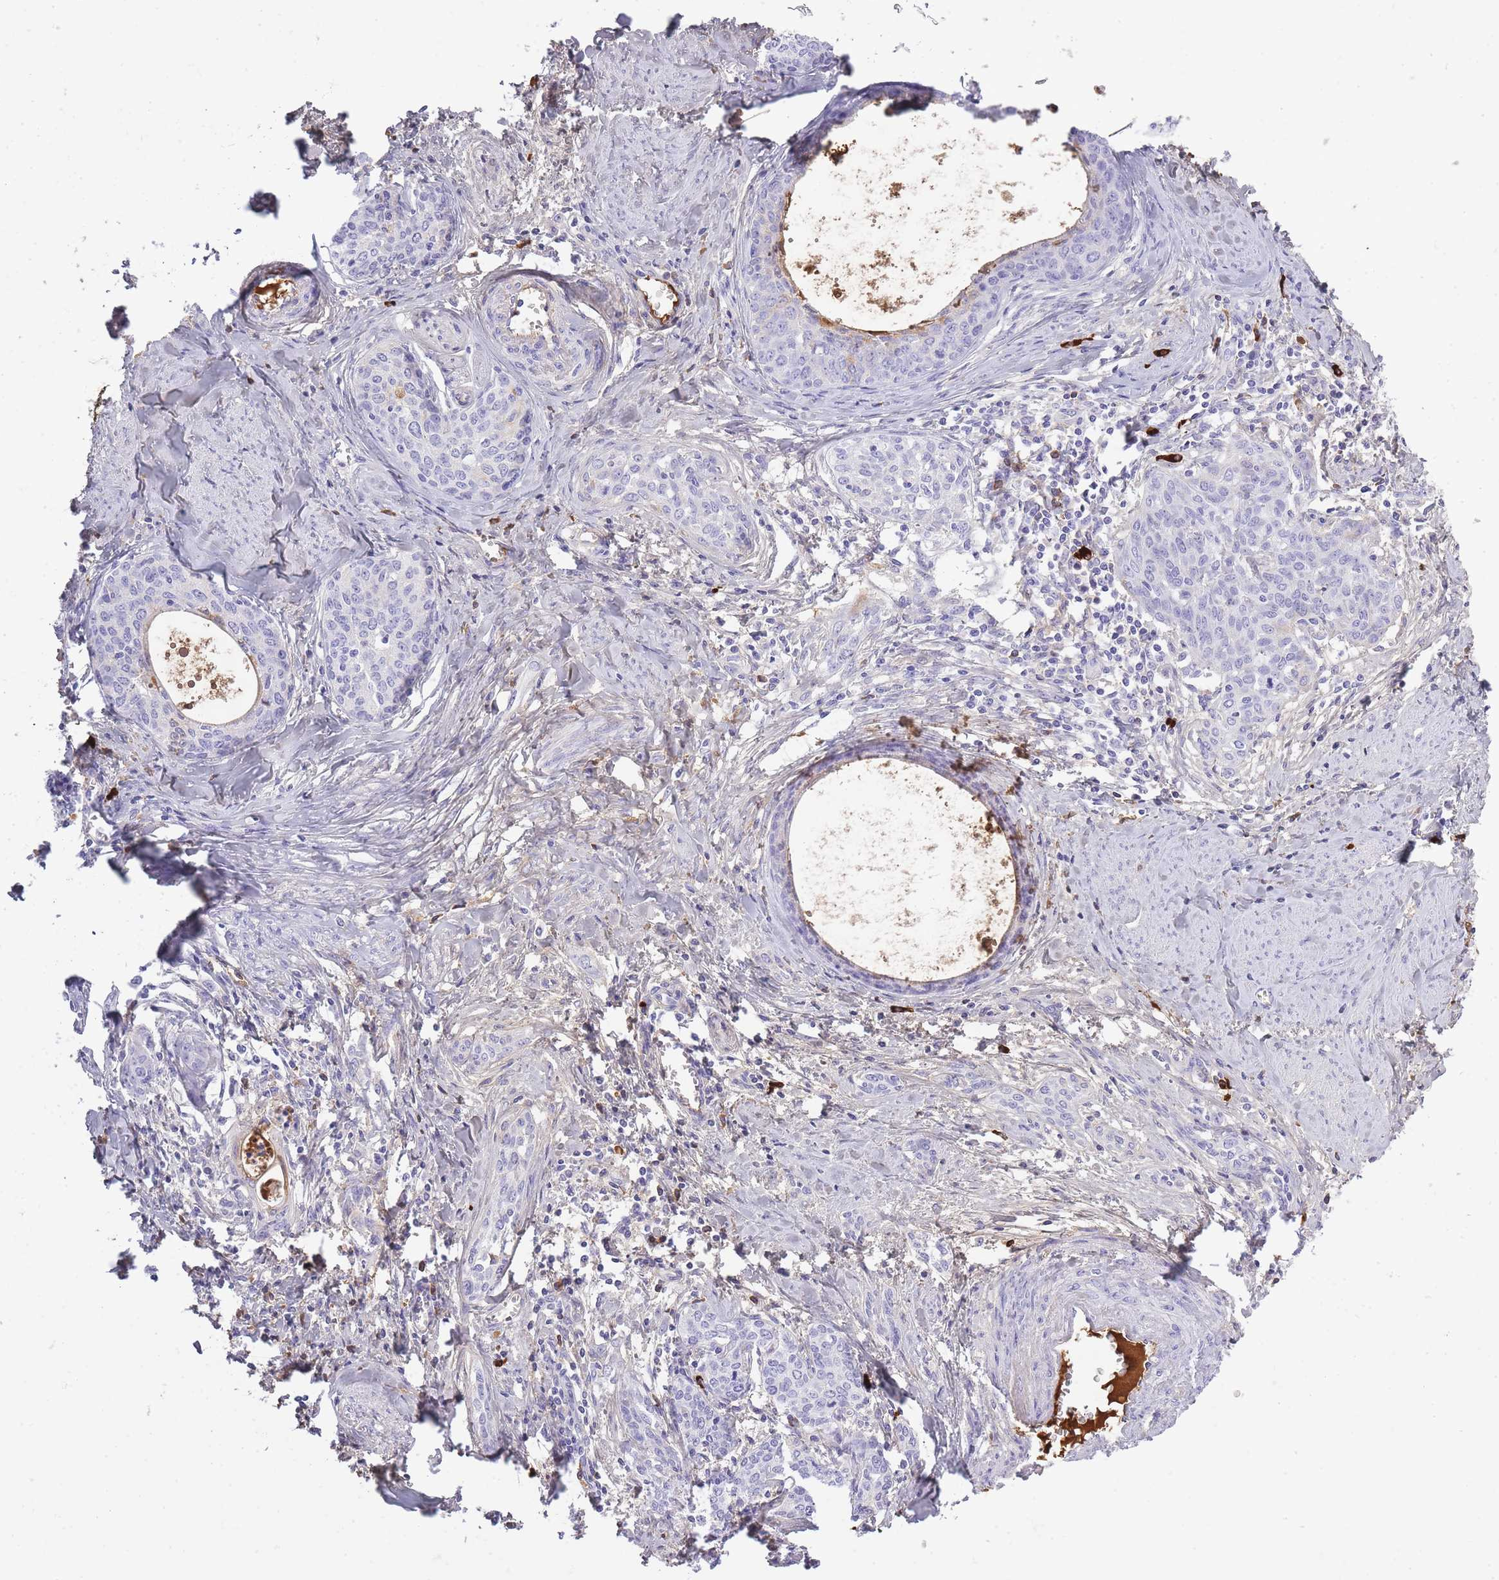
{"staining": {"intensity": "negative", "quantity": "none", "location": "none"}, "tissue": "cervical cancer", "cell_type": "Tumor cells", "image_type": "cancer", "snomed": [{"axis": "morphology", "description": "Squamous cell carcinoma, NOS"}, {"axis": "morphology", "description": "Adenocarcinoma, NOS"}, {"axis": "topography", "description": "Cervix"}], "caption": "The immunohistochemistry histopathology image has no significant positivity in tumor cells of cervical adenocarcinoma tissue.", "gene": "IGKV1D-42", "patient": {"sex": "female", "age": 52}}